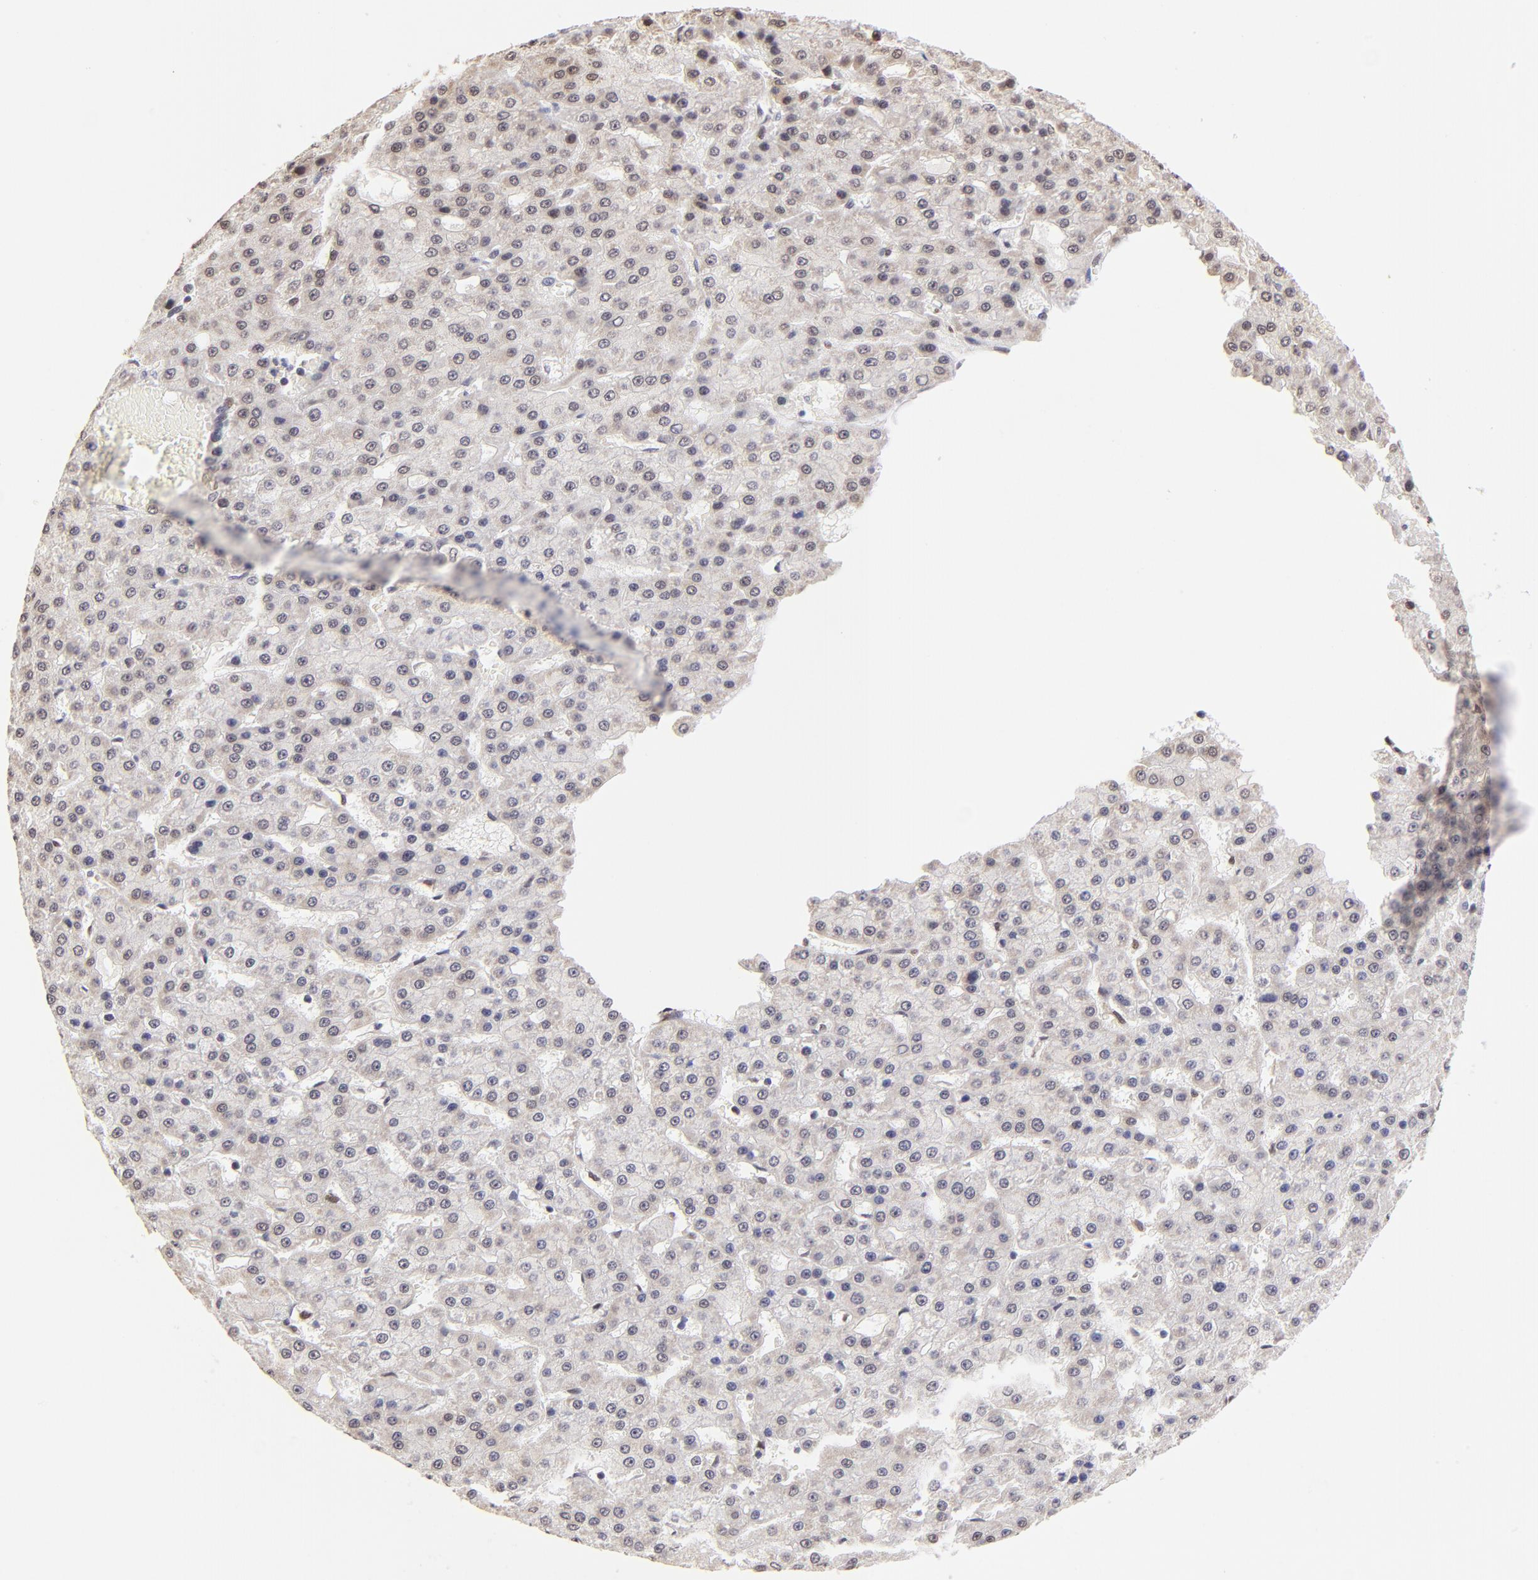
{"staining": {"intensity": "negative", "quantity": "none", "location": "none"}, "tissue": "liver cancer", "cell_type": "Tumor cells", "image_type": "cancer", "snomed": [{"axis": "morphology", "description": "Carcinoma, Hepatocellular, NOS"}, {"axis": "topography", "description": "Liver"}], "caption": "Photomicrograph shows no significant protein expression in tumor cells of liver hepatocellular carcinoma.", "gene": "ZNF670", "patient": {"sex": "male", "age": 47}}